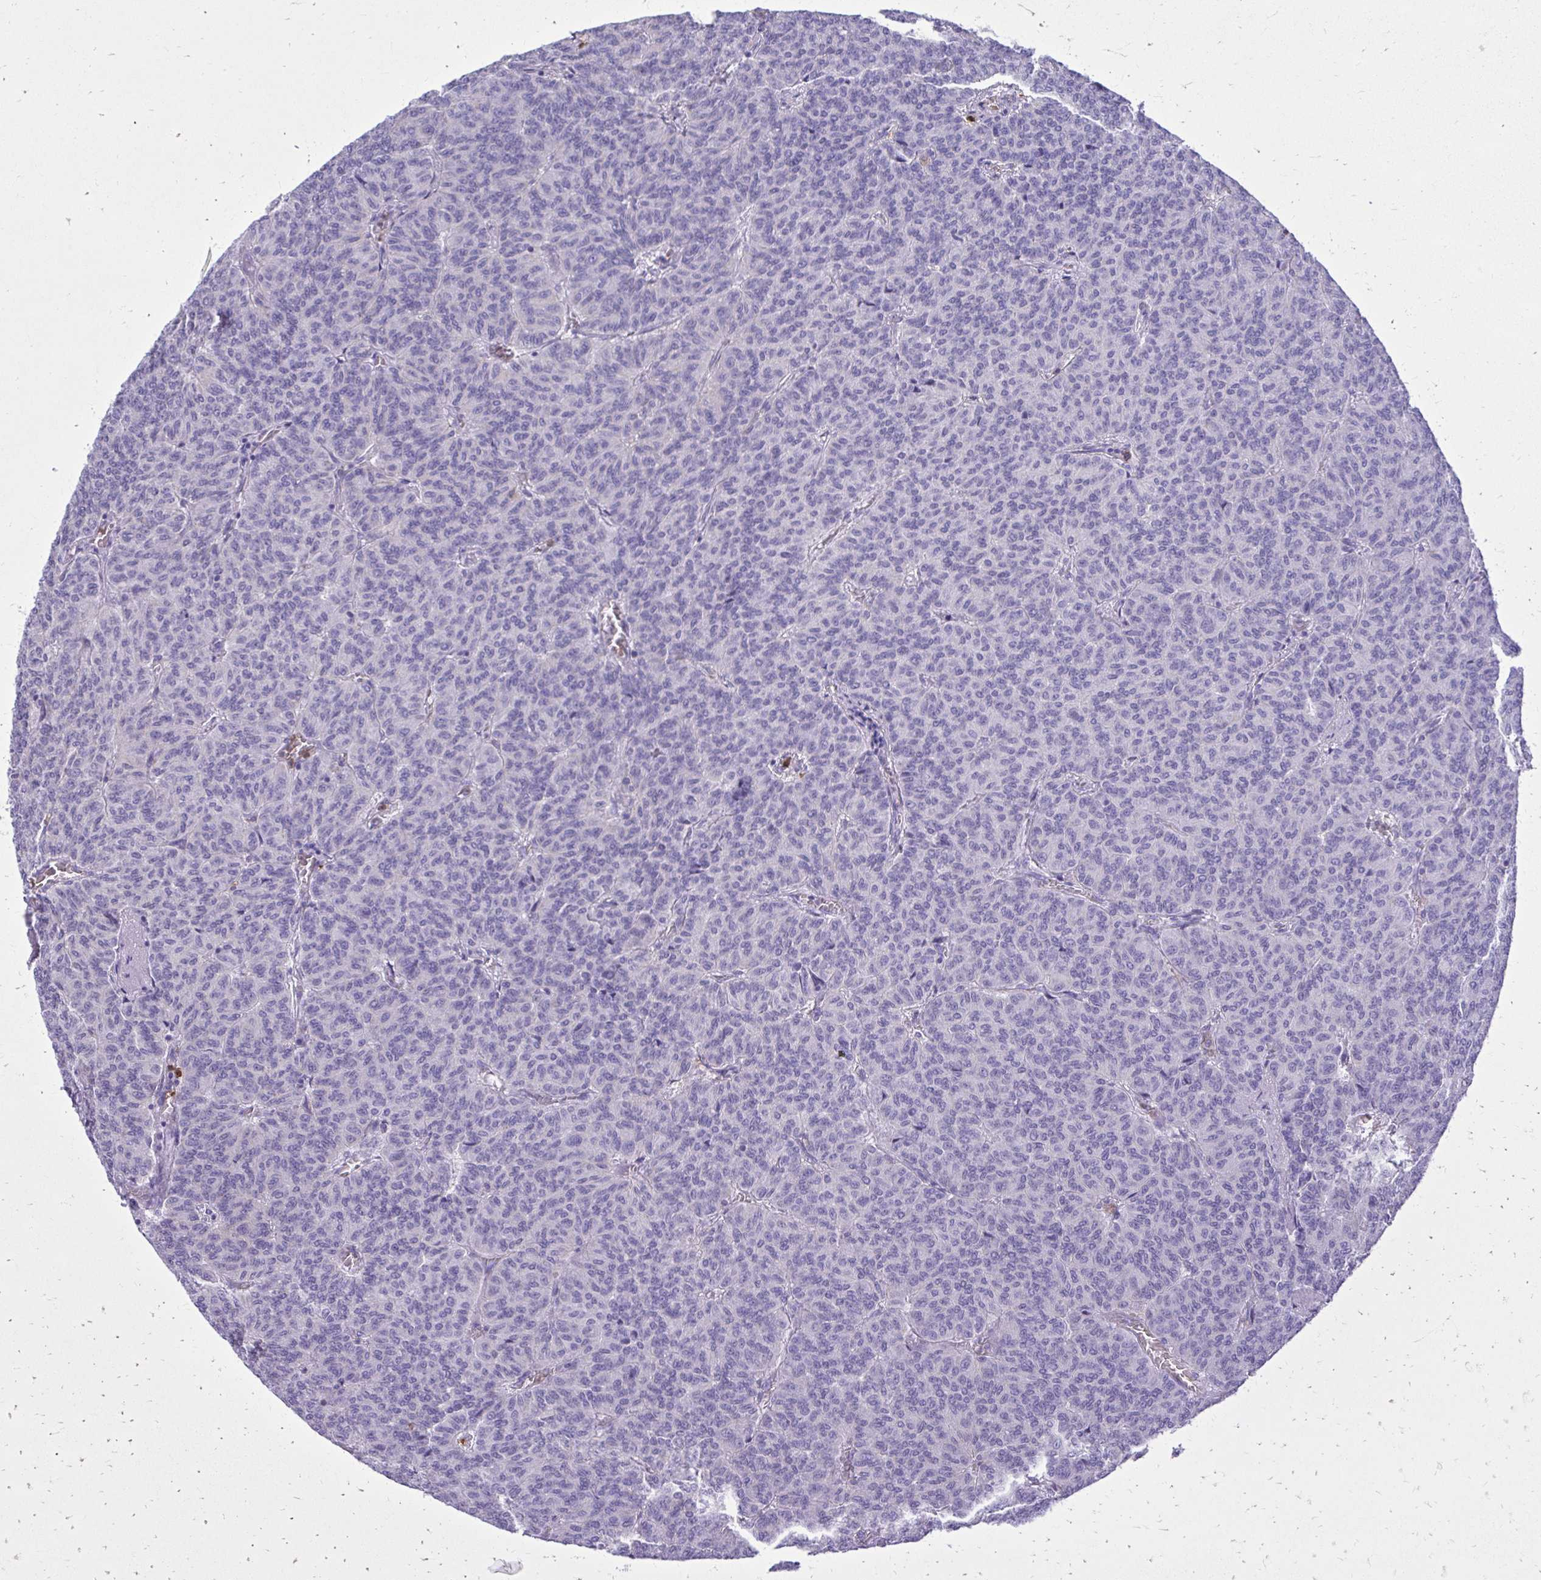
{"staining": {"intensity": "negative", "quantity": "none", "location": "none"}, "tissue": "carcinoid", "cell_type": "Tumor cells", "image_type": "cancer", "snomed": [{"axis": "morphology", "description": "Carcinoid, malignant, NOS"}, {"axis": "topography", "description": "Lung"}], "caption": "Immunohistochemistry histopathology image of neoplastic tissue: human carcinoid (malignant) stained with DAB shows no significant protein positivity in tumor cells.", "gene": "CAT", "patient": {"sex": "male", "age": 61}}